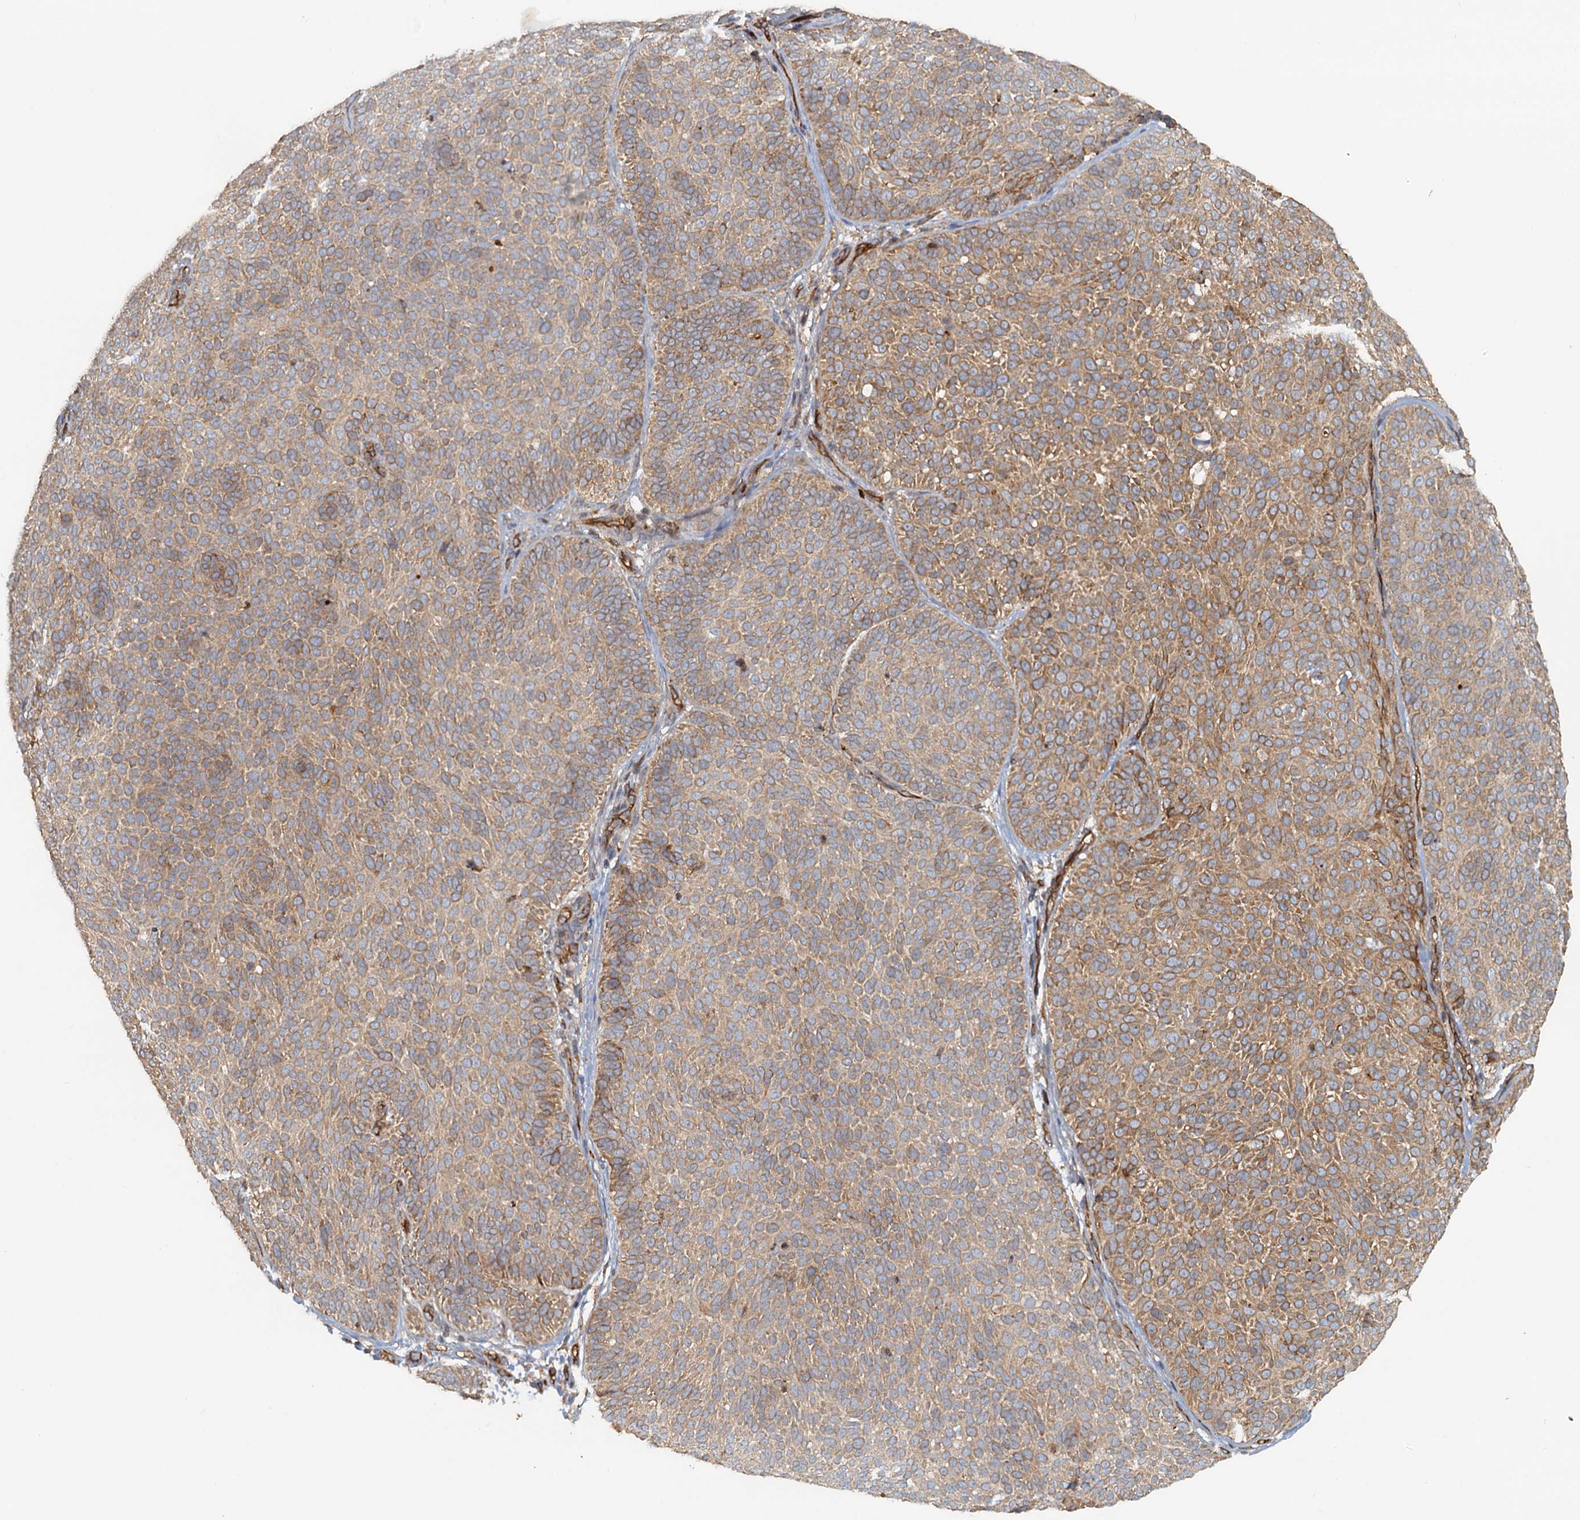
{"staining": {"intensity": "moderate", "quantity": ">75%", "location": "cytoplasmic/membranous"}, "tissue": "skin cancer", "cell_type": "Tumor cells", "image_type": "cancer", "snomed": [{"axis": "morphology", "description": "Basal cell carcinoma"}, {"axis": "topography", "description": "Skin"}], "caption": "Tumor cells demonstrate medium levels of moderate cytoplasmic/membranous expression in about >75% of cells in skin cancer (basal cell carcinoma). (DAB (3,3'-diaminobenzidine) IHC, brown staining for protein, blue staining for nuclei).", "gene": "NIPAL3", "patient": {"sex": "male", "age": 85}}